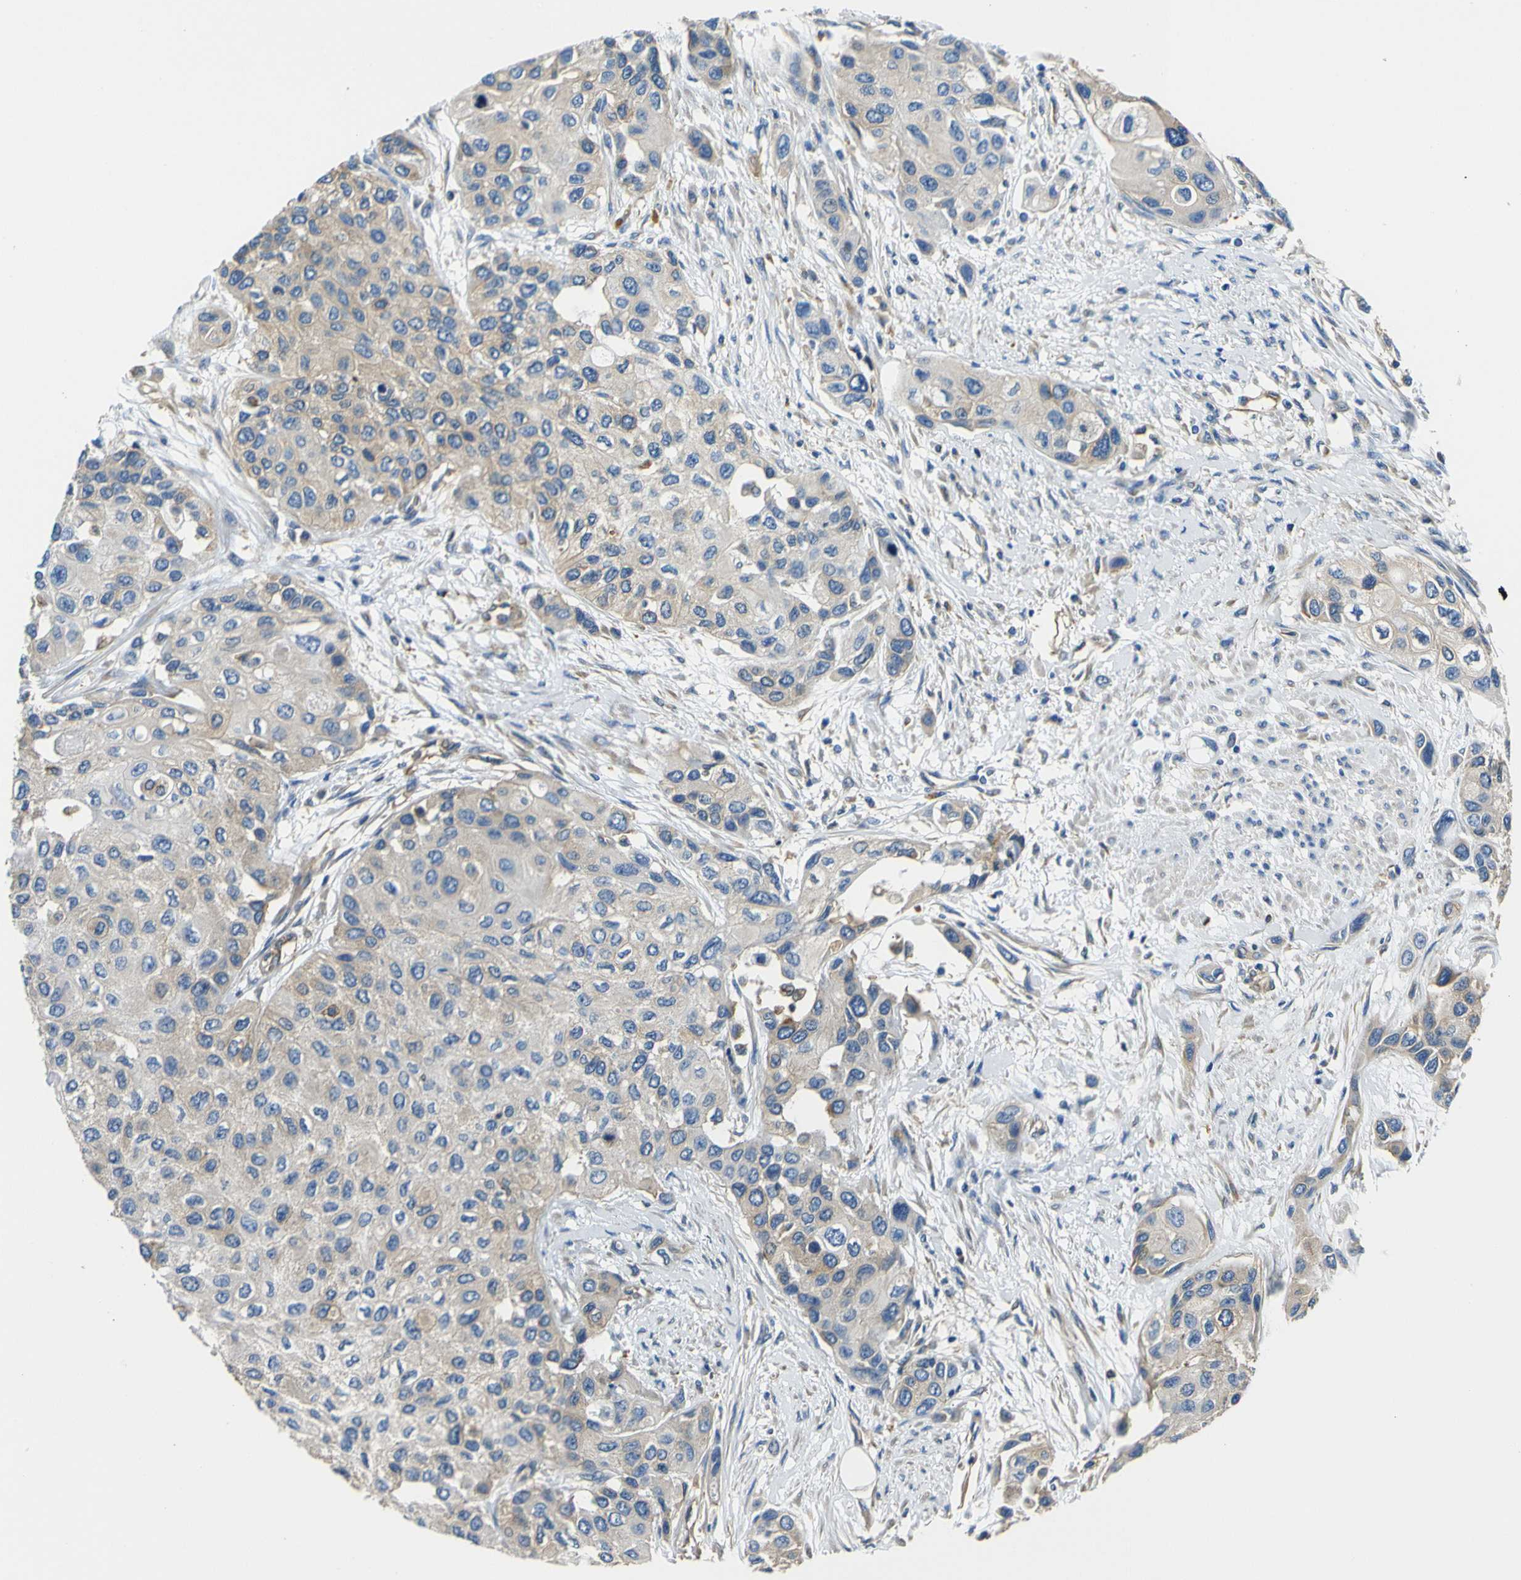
{"staining": {"intensity": "weak", "quantity": "<25%", "location": "cytoplasmic/membranous"}, "tissue": "urothelial cancer", "cell_type": "Tumor cells", "image_type": "cancer", "snomed": [{"axis": "morphology", "description": "Urothelial carcinoma, High grade"}, {"axis": "topography", "description": "Urinary bladder"}], "caption": "Immunohistochemistry (IHC) histopathology image of urothelial cancer stained for a protein (brown), which shows no positivity in tumor cells.", "gene": "TUBB", "patient": {"sex": "female", "age": 56}}